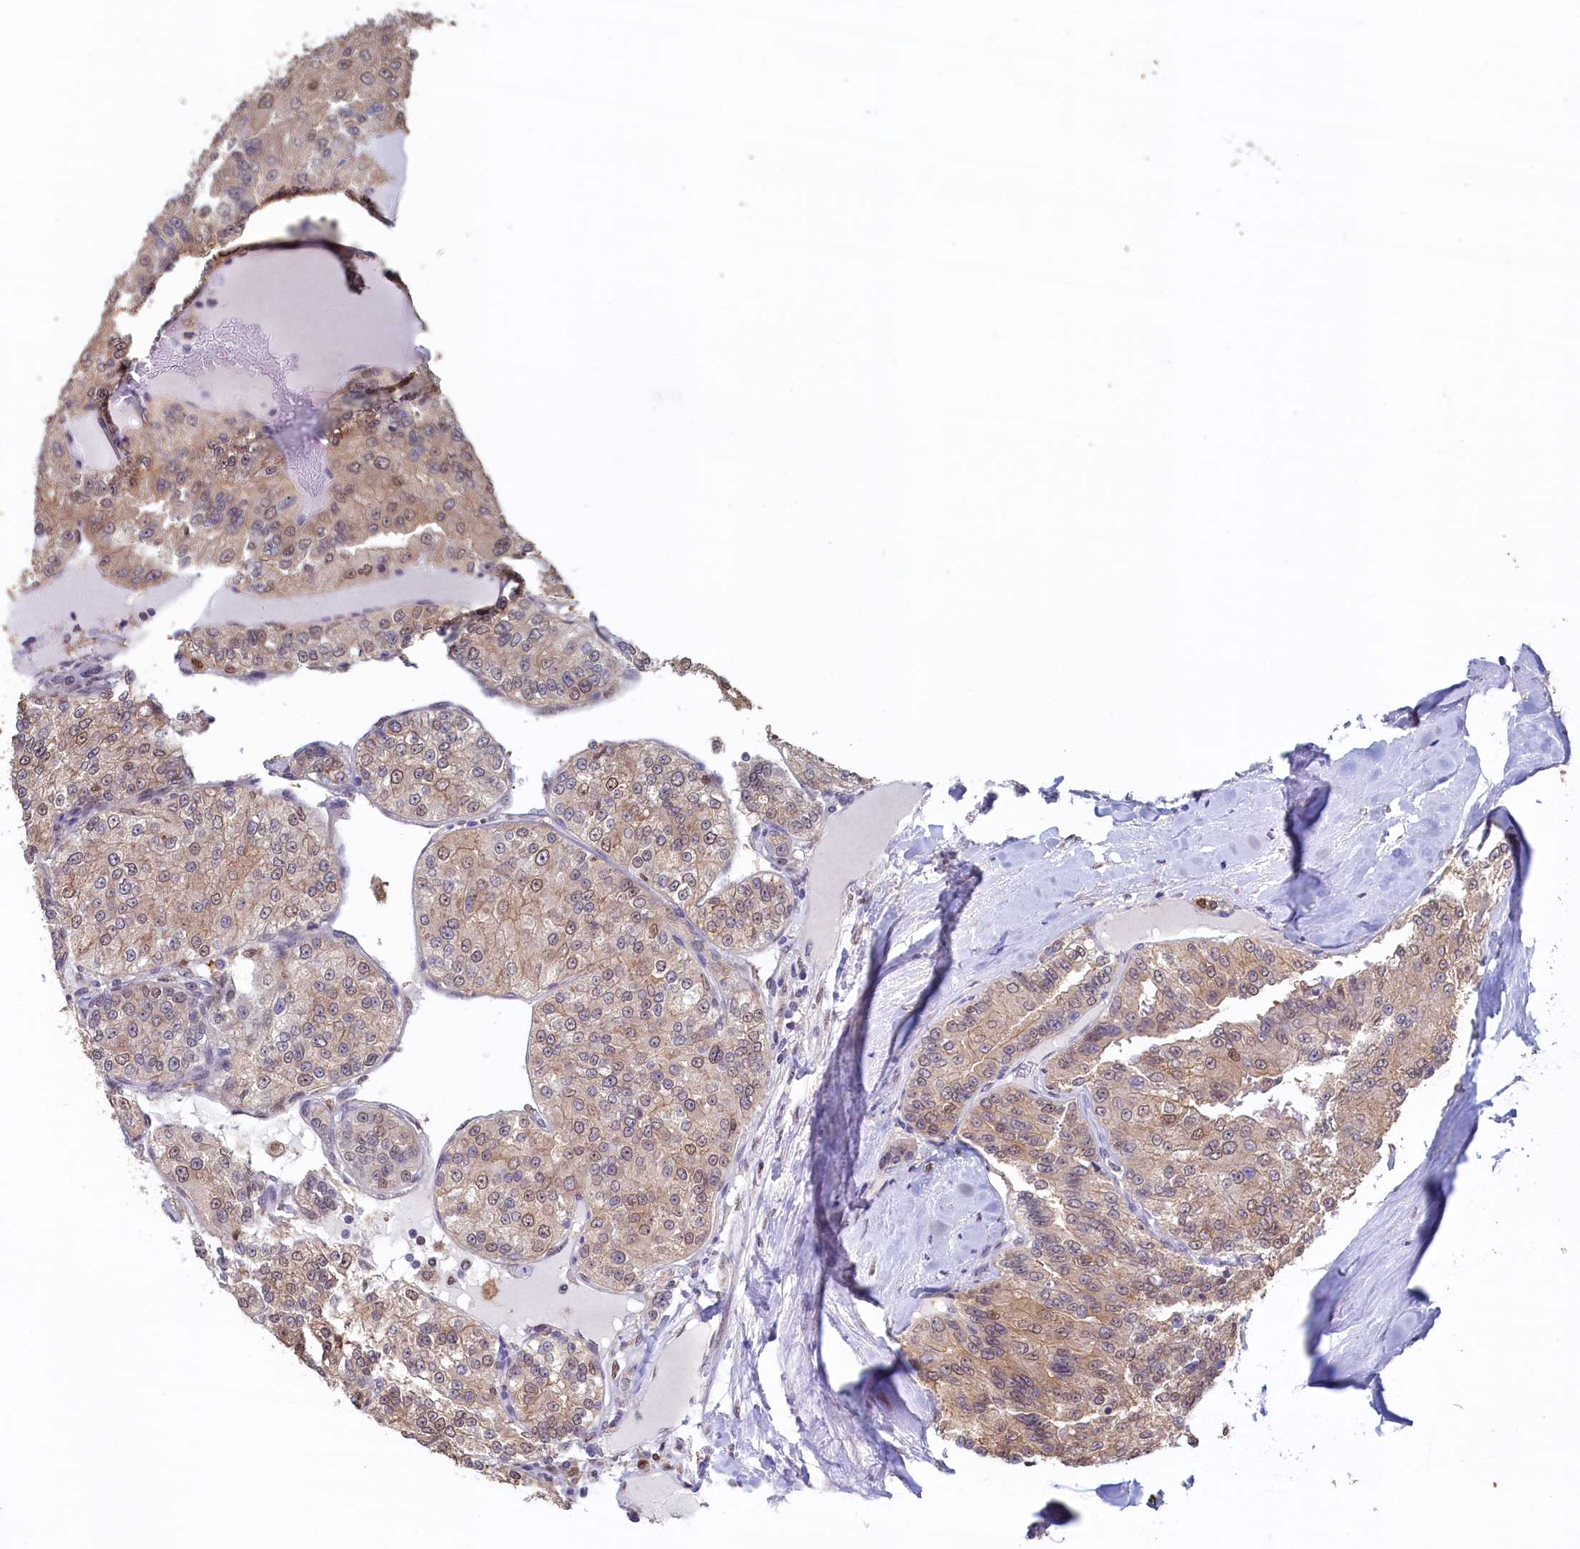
{"staining": {"intensity": "weak", "quantity": ">75%", "location": "cytoplasmic/membranous,nuclear"}, "tissue": "renal cancer", "cell_type": "Tumor cells", "image_type": "cancer", "snomed": [{"axis": "morphology", "description": "Adenocarcinoma, NOS"}, {"axis": "topography", "description": "Kidney"}], "caption": "Renal adenocarcinoma was stained to show a protein in brown. There is low levels of weak cytoplasmic/membranous and nuclear positivity in about >75% of tumor cells.", "gene": "AHCY", "patient": {"sex": "female", "age": 63}}